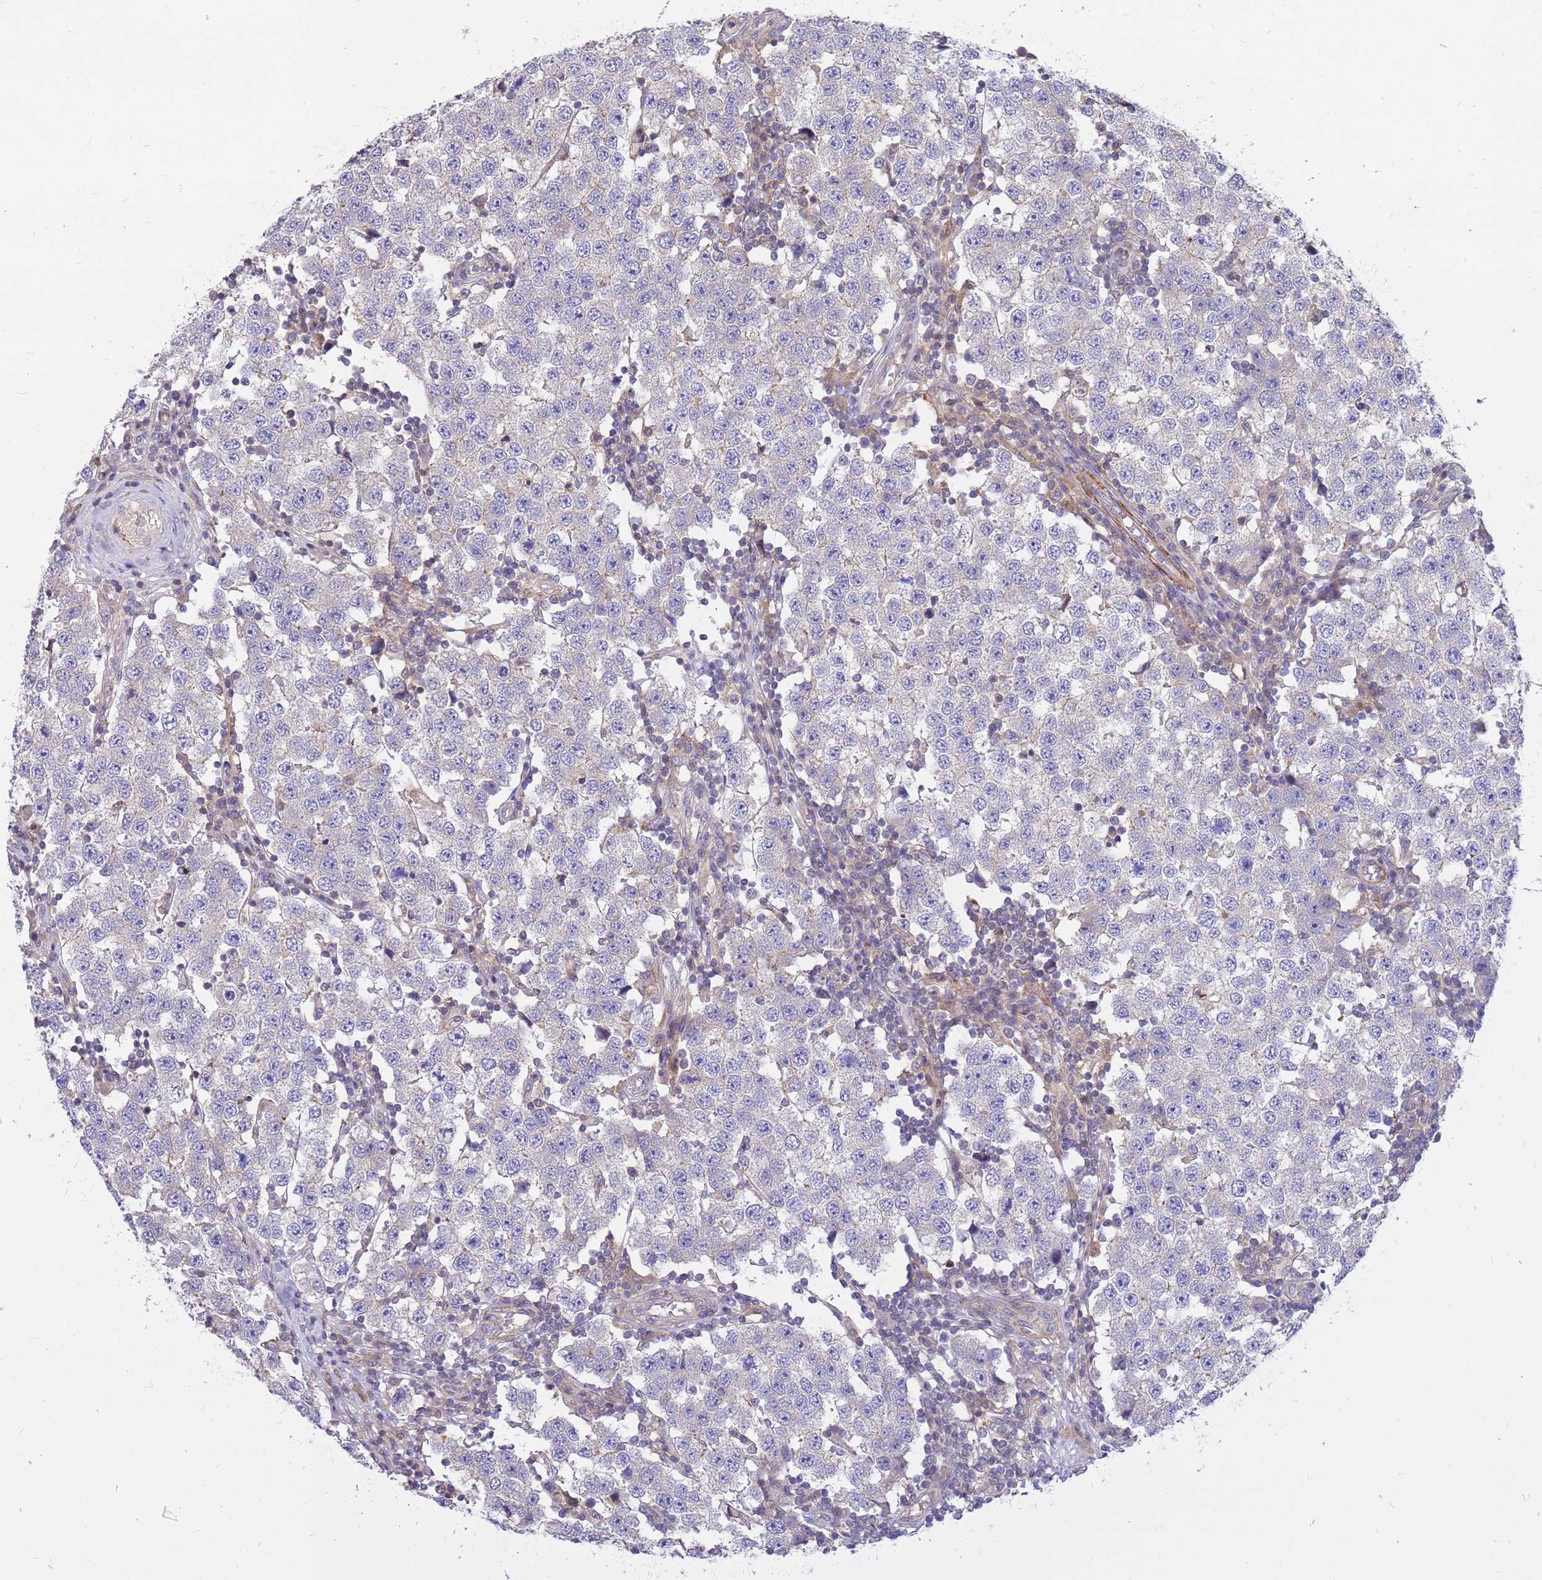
{"staining": {"intensity": "negative", "quantity": "none", "location": "none"}, "tissue": "testis cancer", "cell_type": "Tumor cells", "image_type": "cancer", "snomed": [{"axis": "morphology", "description": "Seminoma, NOS"}, {"axis": "topography", "description": "Testis"}], "caption": "Human testis cancer stained for a protein using immunohistochemistry (IHC) exhibits no expression in tumor cells.", "gene": "MVD", "patient": {"sex": "male", "age": 34}}